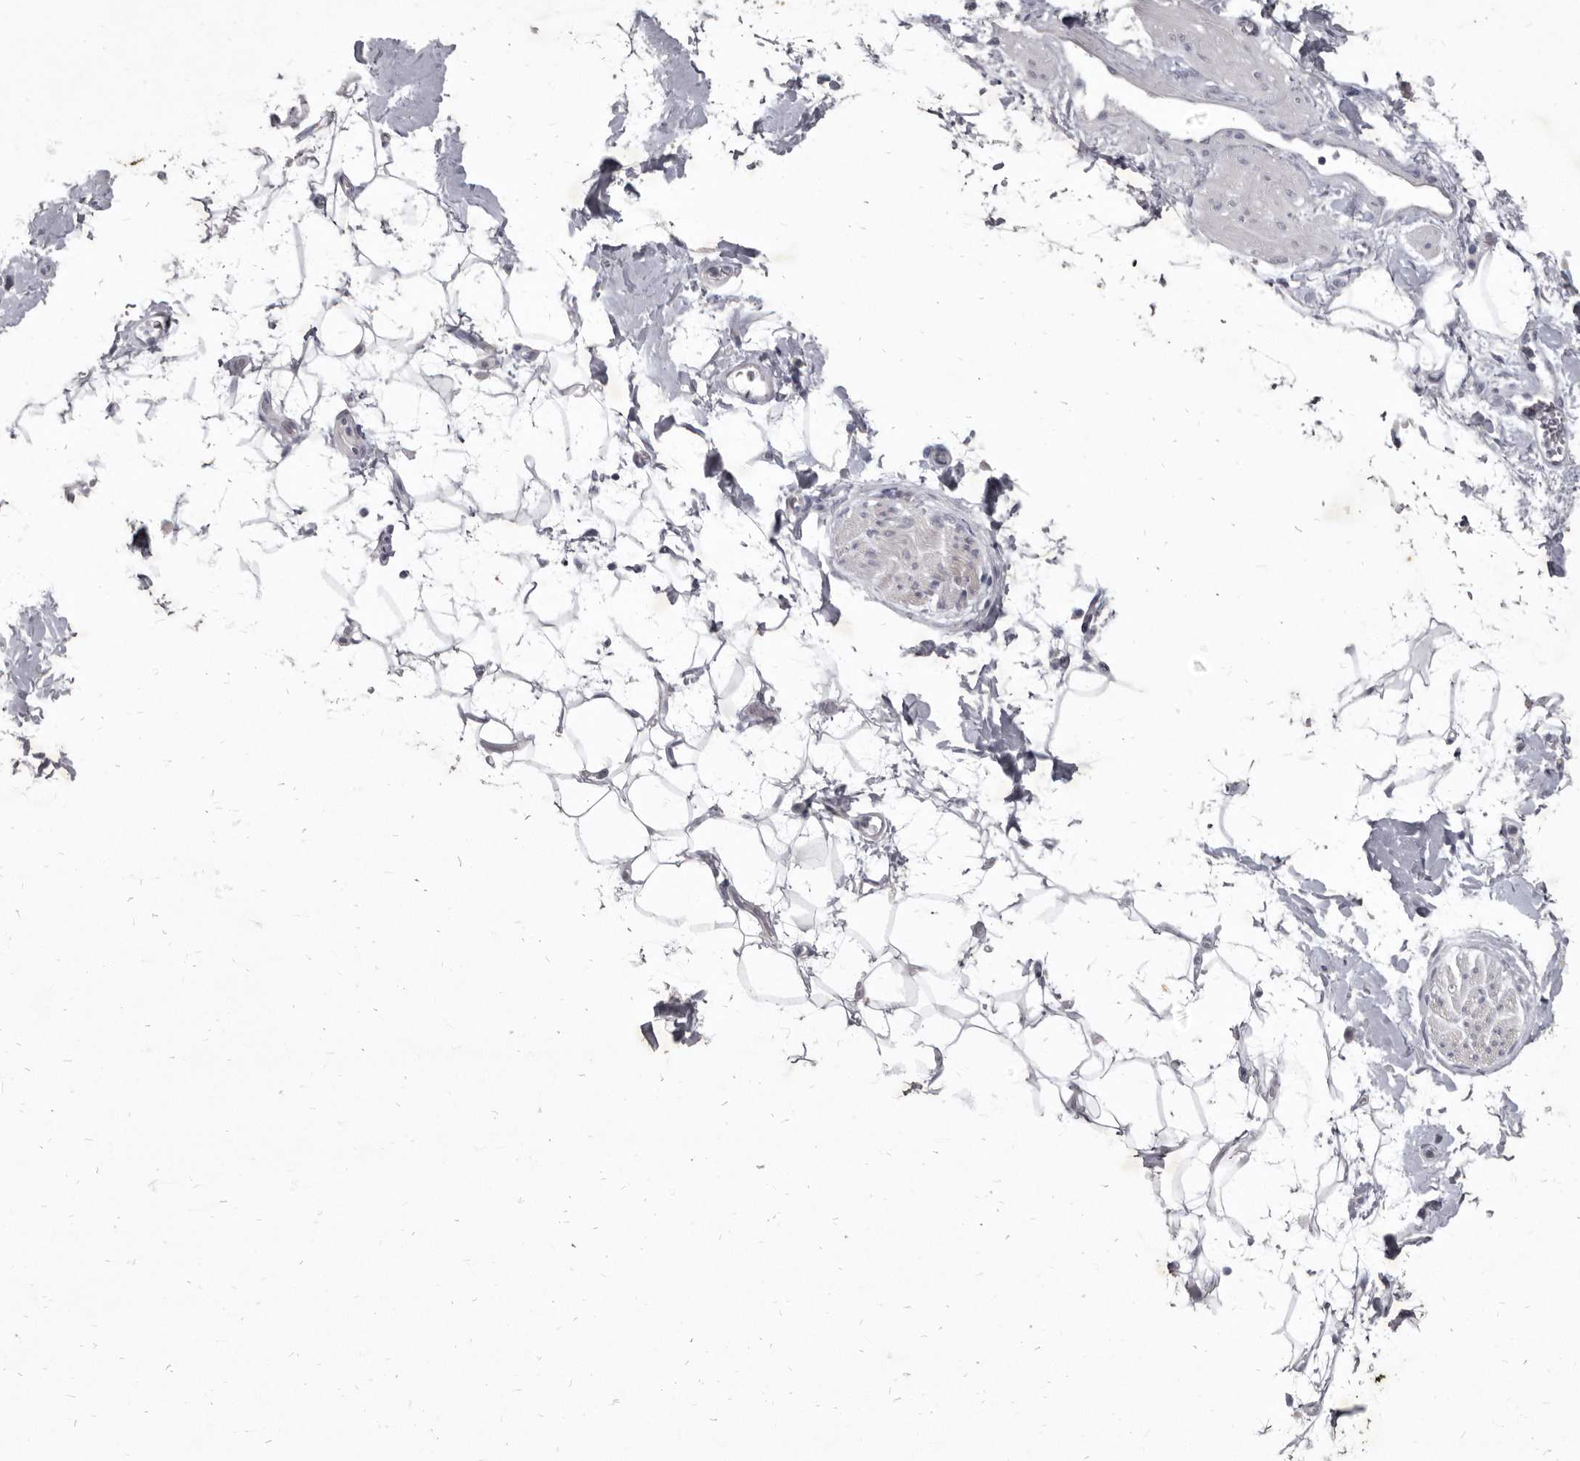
{"staining": {"intensity": "negative", "quantity": "none", "location": "none"}, "tissue": "adipose tissue", "cell_type": "Adipocytes", "image_type": "normal", "snomed": [{"axis": "morphology", "description": "Normal tissue, NOS"}, {"axis": "morphology", "description": "Adenocarcinoma, NOS"}, {"axis": "topography", "description": "Pancreas"}, {"axis": "topography", "description": "Peripheral nerve tissue"}], "caption": "Immunohistochemistry (IHC) image of benign adipose tissue: human adipose tissue stained with DAB (3,3'-diaminobenzidine) shows no significant protein positivity in adipocytes.", "gene": "GSK3B", "patient": {"sex": "male", "age": 59}}